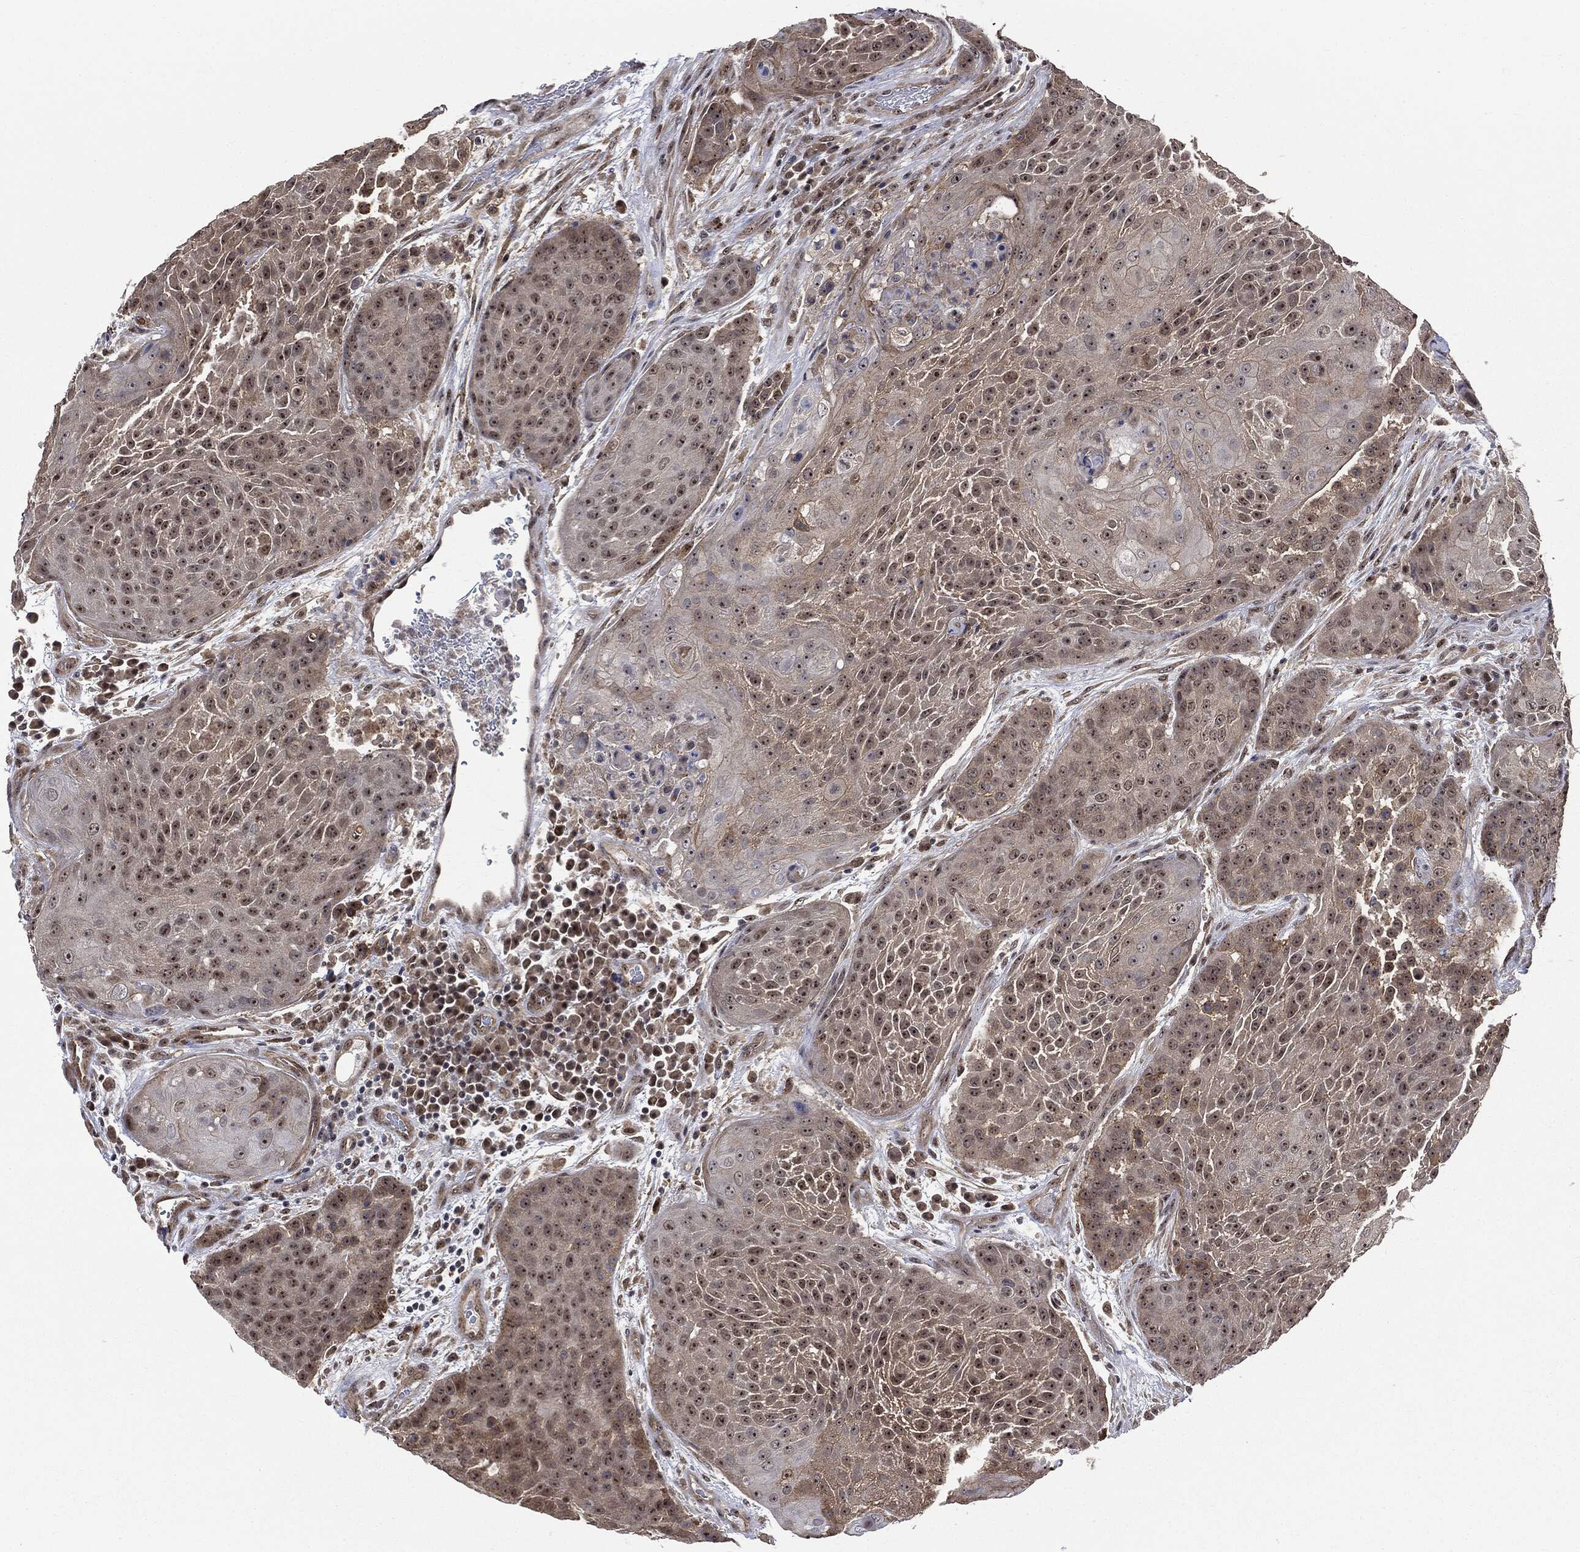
{"staining": {"intensity": "moderate", "quantity": "25%-75%", "location": "nuclear"}, "tissue": "urothelial cancer", "cell_type": "Tumor cells", "image_type": "cancer", "snomed": [{"axis": "morphology", "description": "Urothelial carcinoma, High grade"}, {"axis": "topography", "description": "Urinary bladder"}], "caption": "Immunohistochemistry (IHC) (DAB (3,3'-diaminobenzidine)) staining of human urothelial carcinoma (high-grade) demonstrates moderate nuclear protein staining in approximately 25%-75% of tumor cells. (Brightfield microscopy of DAB IHC at high magnification).", "gene": "TRMT1L", "patient": {"sex": "female", "age": 63}}